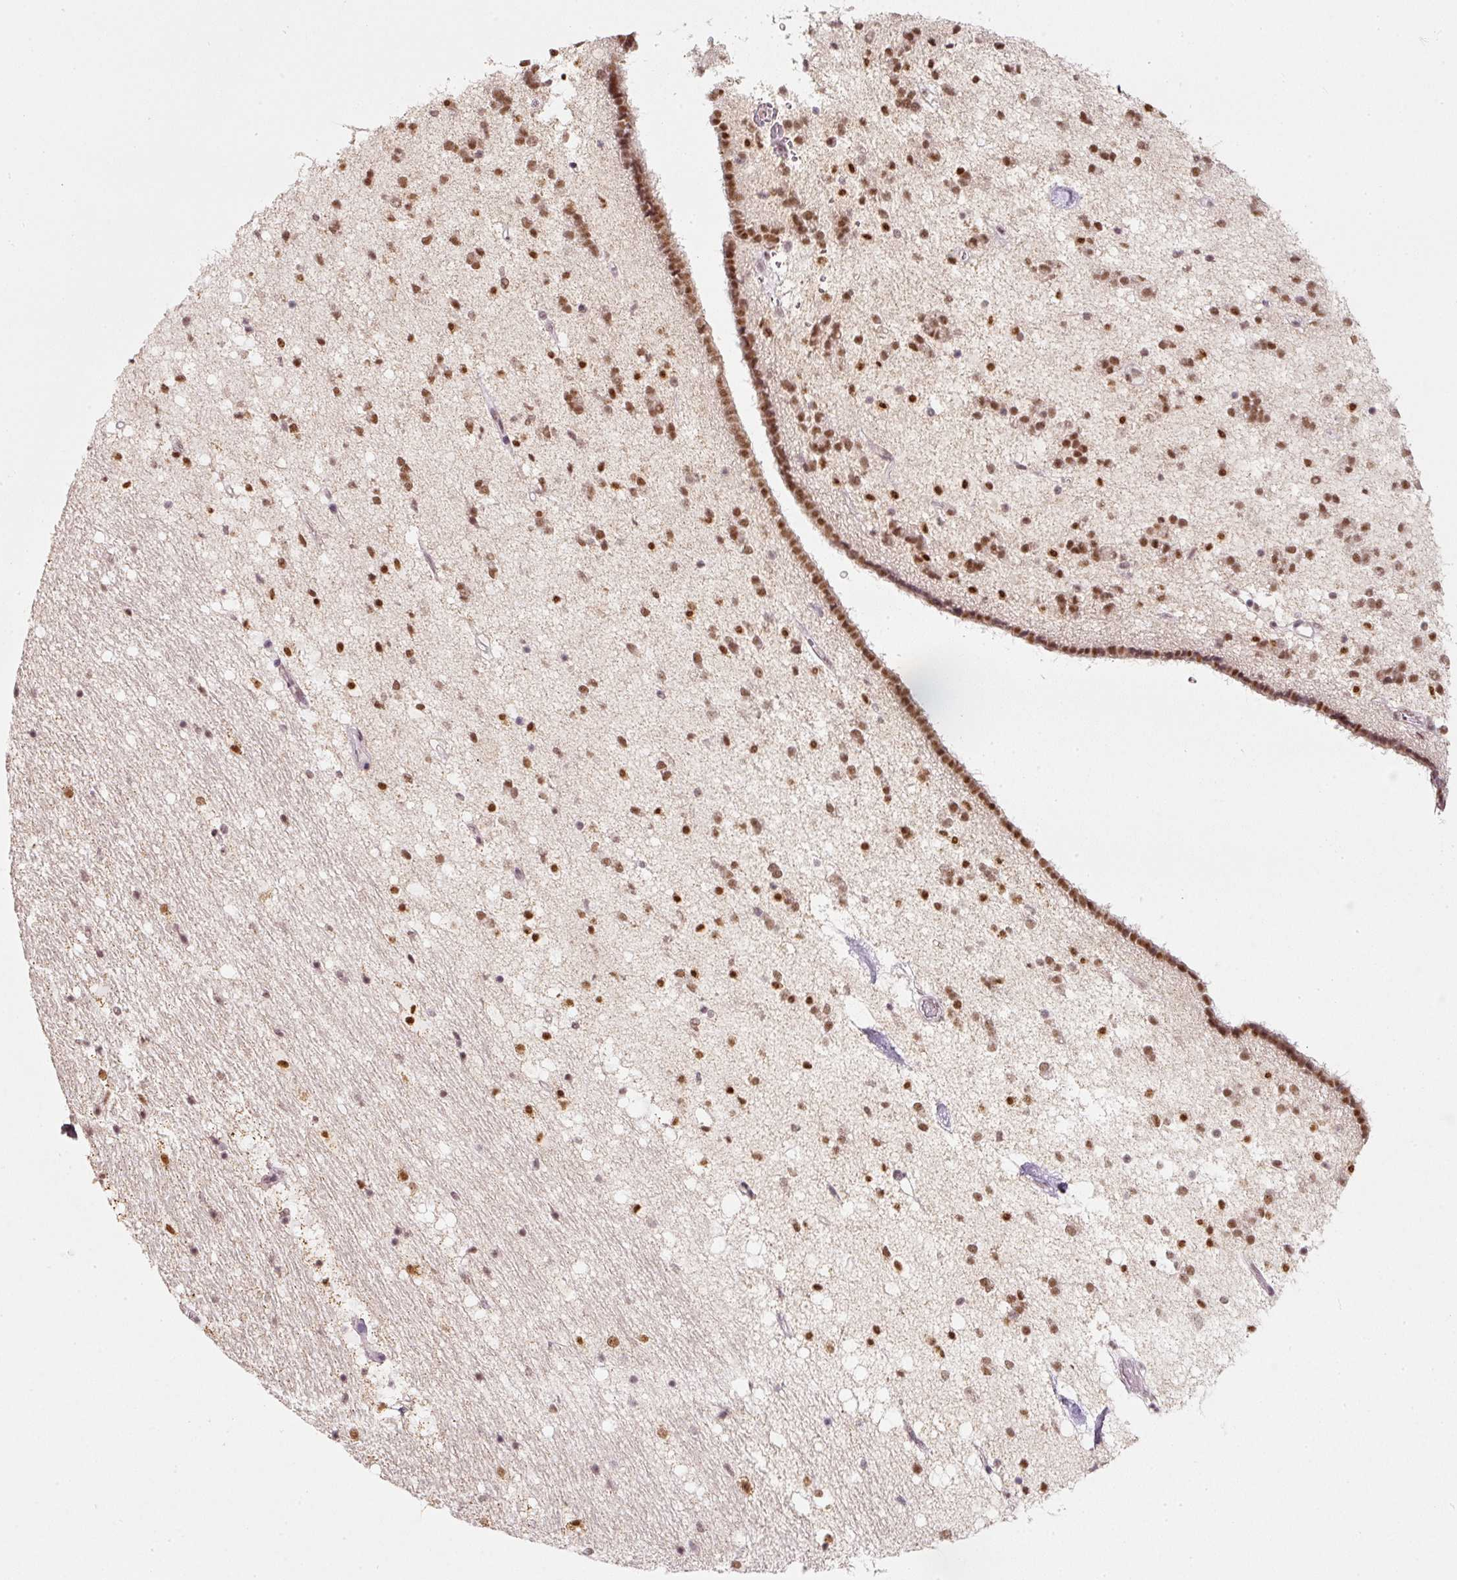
{"staining": {"intensity": "strong", "quantity": "25%-75%", "location": "nuclear"}, "tissue": "caudate", "cell_type": "Glial cells", "image_type": "normal", "snomed": [{"axis": "morphology", "description": "Normal tissue, NOS"}, {"axis": "topography", "description": "Lateral ventricle wall"}], "caption": "Human caudate stained for a protein (brown) demonstrates strong nuclear positive expression in about 25%-75% of glial cells.", "gene": "FSTL3", "patient": {"sex": "male", "age": 37}}